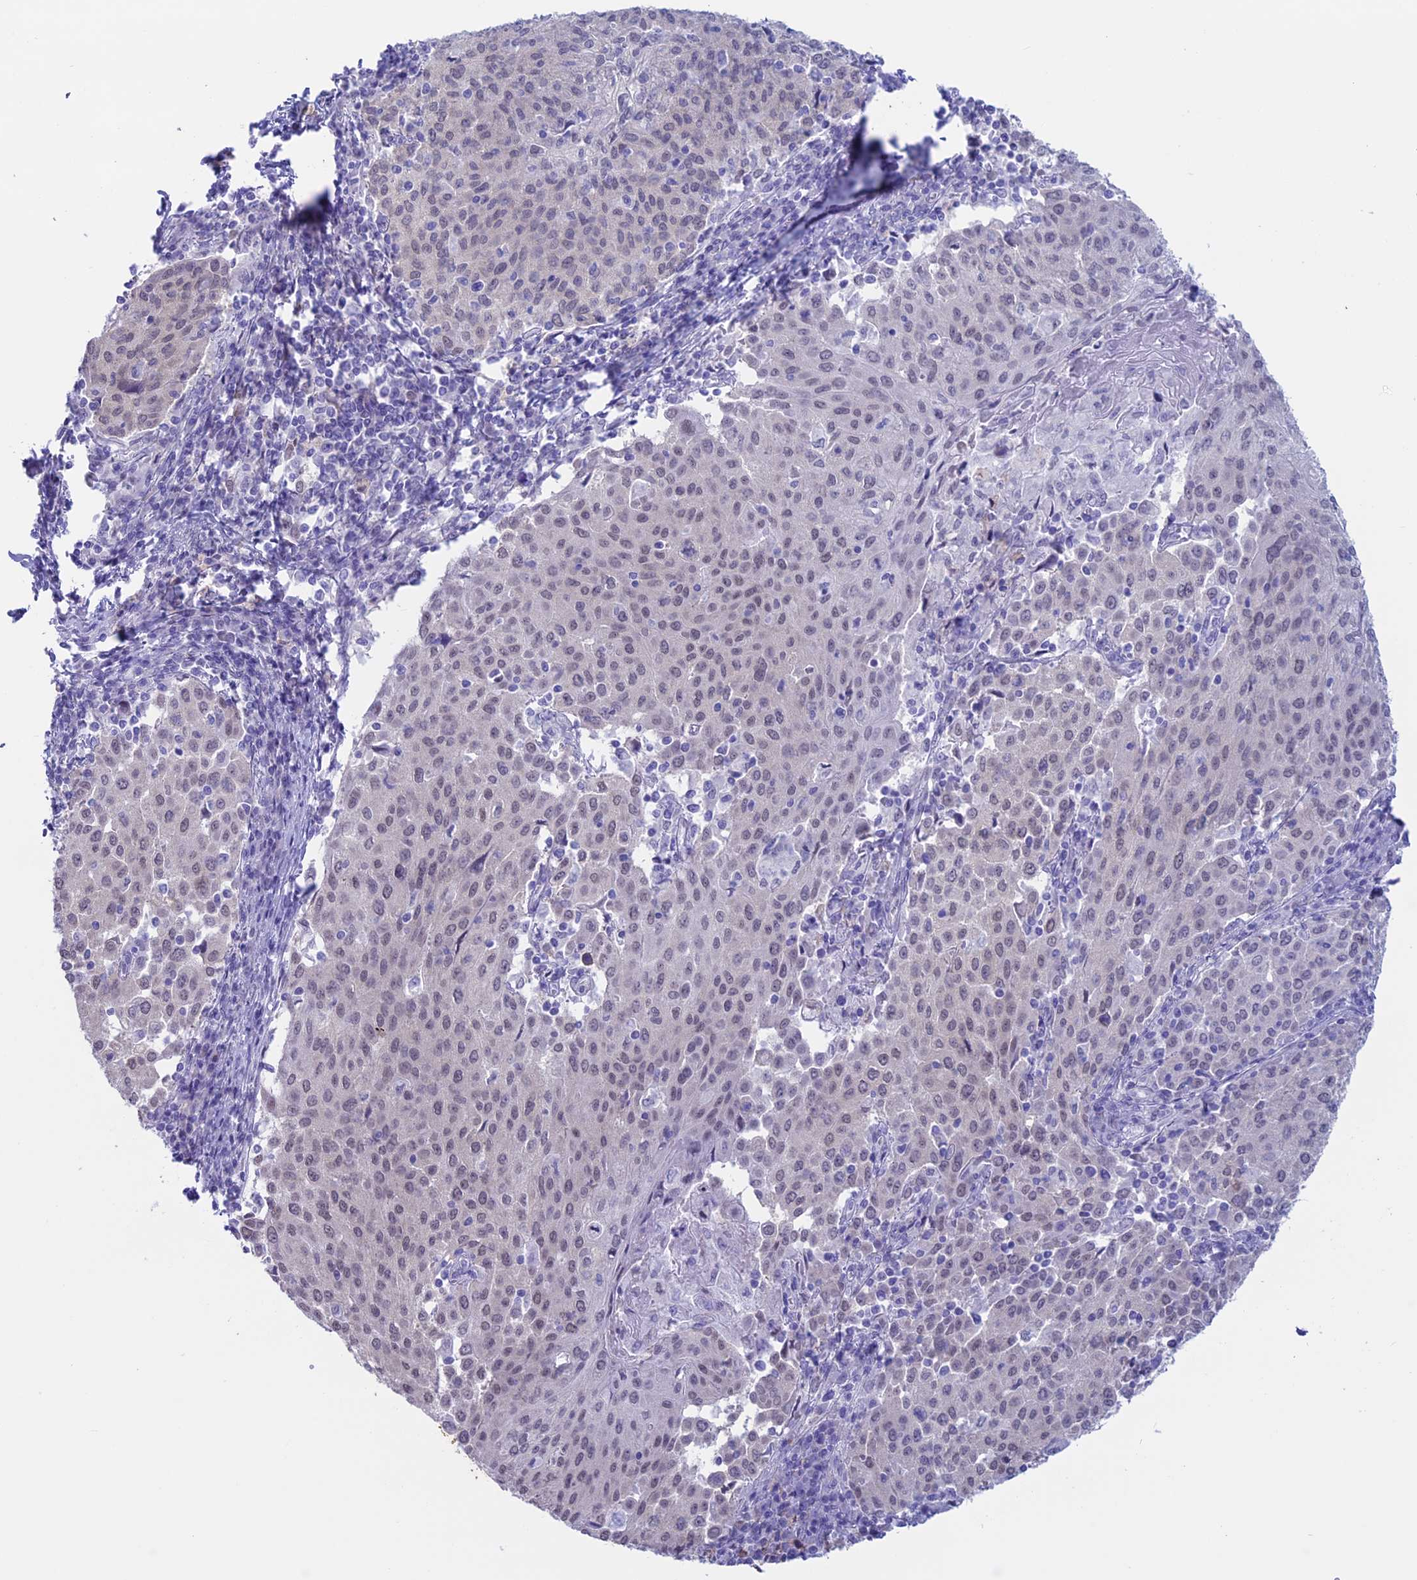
{"staining": {"intensity": "weak", "quantity": "<25%", "location": "nuclear"}, "tissue": "cervical cancer", "cell_type": "Tumor cells", "image_type": "cancer", "snomed": [{"axis": "morphology", "description": "Squamous cell carcinoma, NOS"}, {"axis": "topography", "description": "Cervix"}], "caption": "High magnification brightfield microscopy of squamous cell carcinoma (cervical) stained with DAB (brown) and counterstained with hematoxylin (blue): tumor cells show no significant positivity.", "gene": "LHFPL2", "patient": {"sex": "female", "age": 46}}